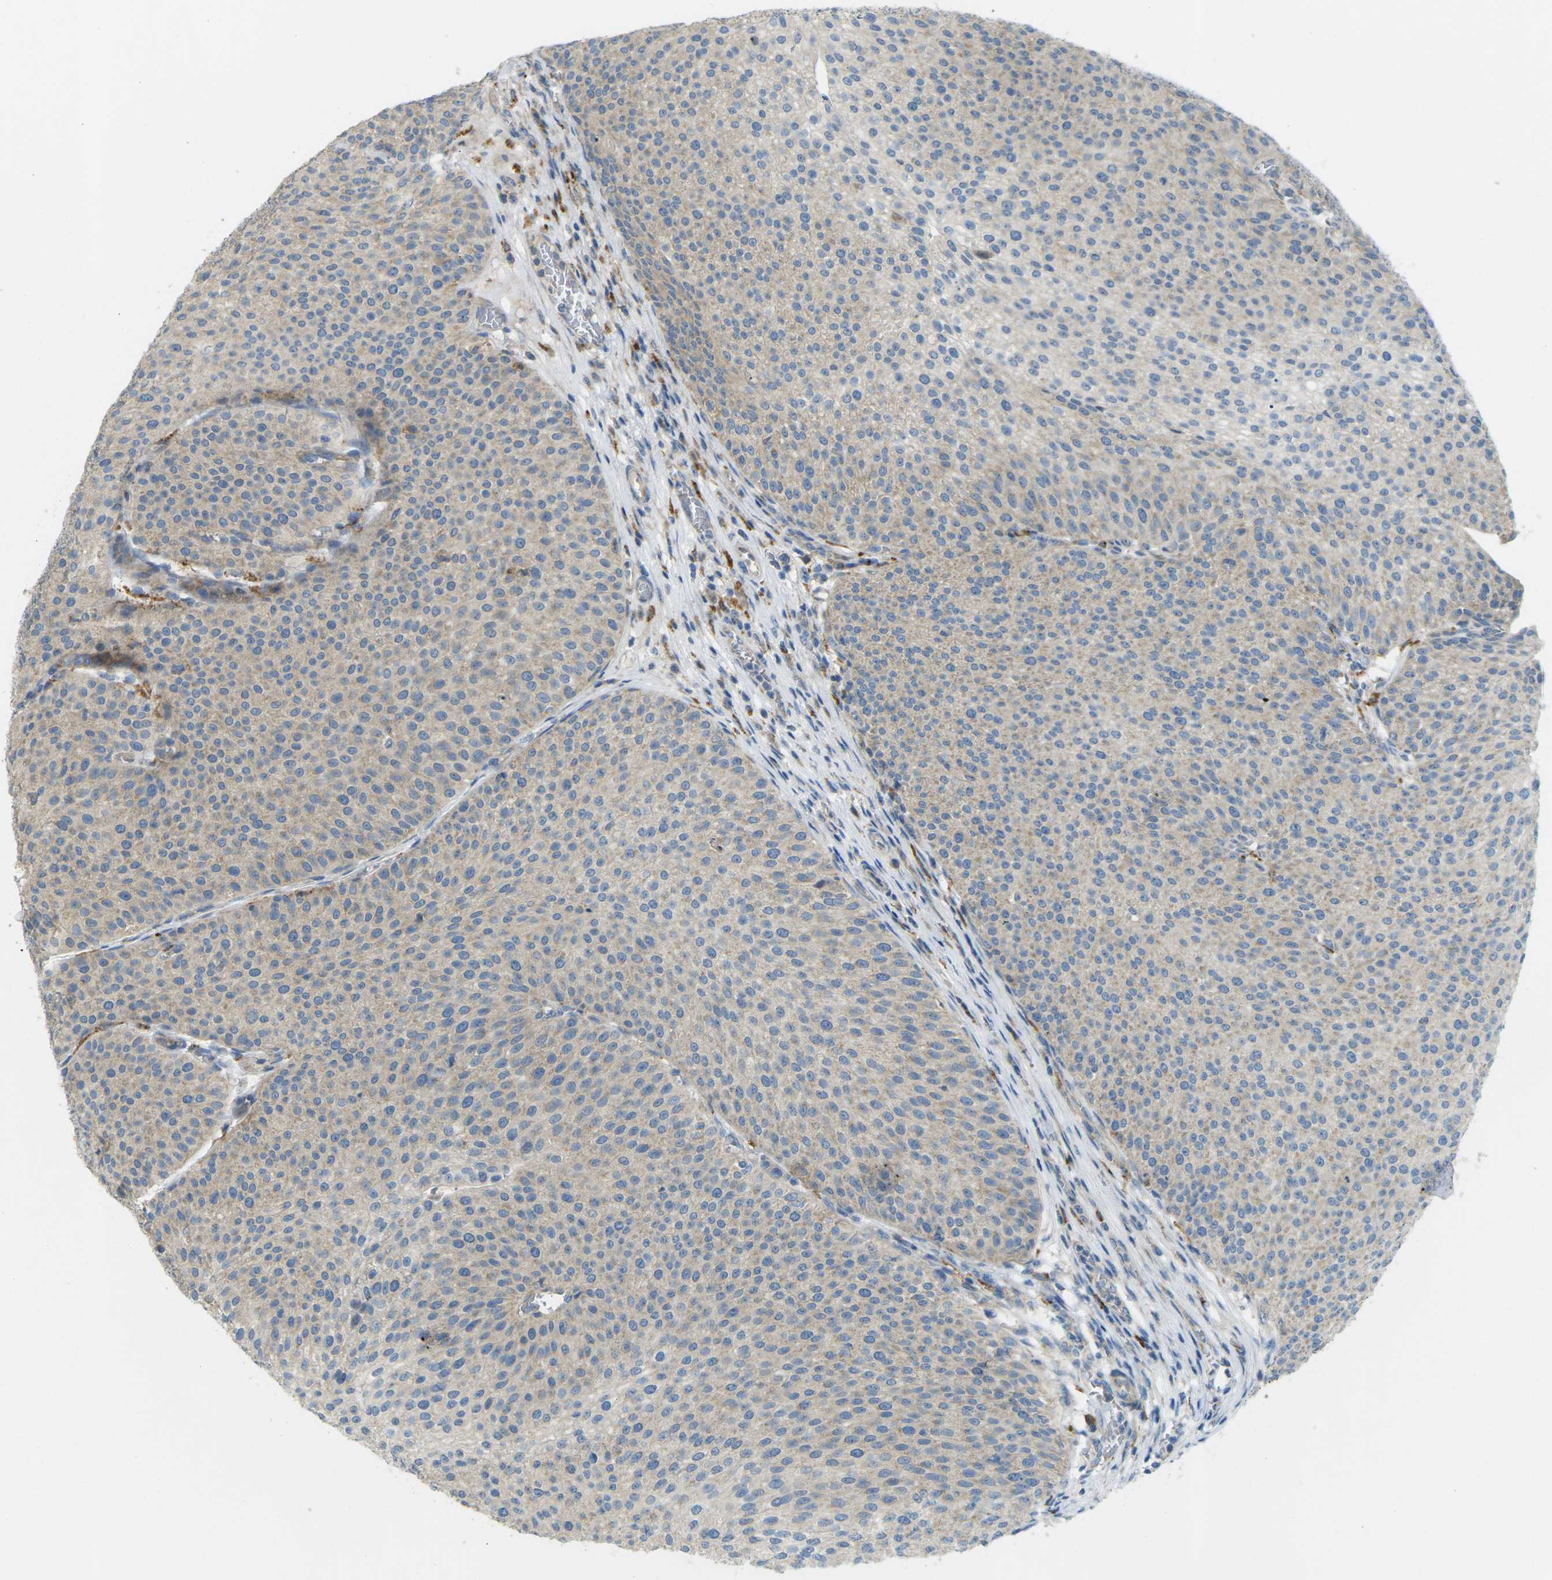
{"staining": {"intensity": "weak", "quantity": "25%-75%", "location": "cytoplasmic/membranous"}, "tissue": "urothelial cancer", "cell_type": "Tumor cells", "image_type": "cancer", "snomed": [{"axis": "morphology", "description": "Urothelial carcinoma, Low grade"}, {"axis": "topography", "description": "Smooth muscle"}, {"axis": "topography", "description": "Urinary bladder"}], "caption": "Human urothelial cancer stained with a protein marker shows weak staining in tumor cells.", "gene": "MYLK4", "patient": {"sex": "male", "age": 60}}